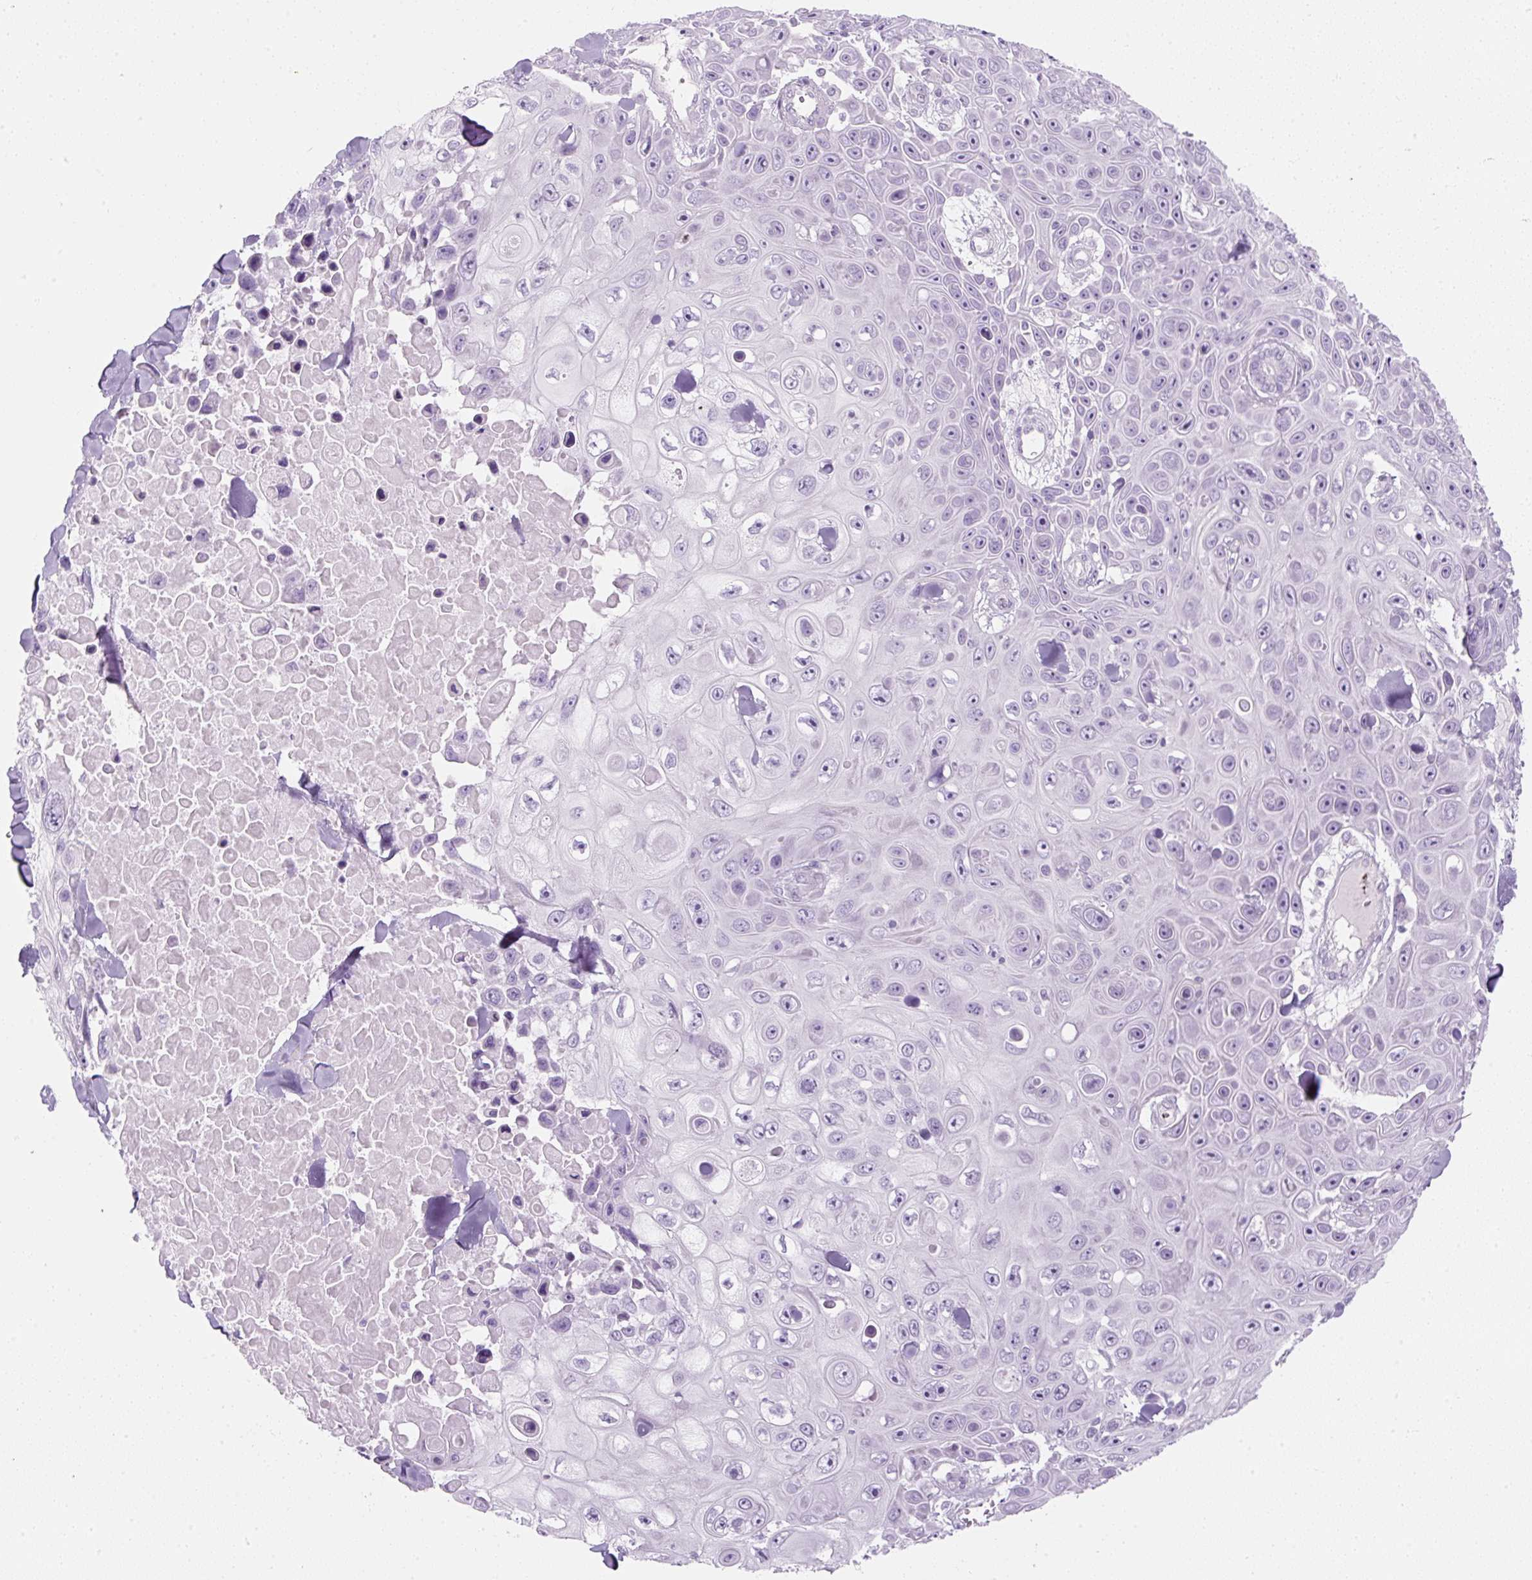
{"staining": {"intensity": "negative", "quantity": "none", "location": "none"}, "tissue": "skin cancer", "cell_type": "Tumor cells", "image_type": "cancer", "snomed": [{"axis": "morphology", "description": "Squamous cell carcinoma, NOS"}, {"axis": "topography", "description": "Skin"}], "caption": "Immunohistochemical staining of human skin cancer shows no significant expression in tumor cells. Brightfield microscopy of IHC stained with DAB (3,3'-diaminobenzidine) (brown) and hematoxylin (blue), captured at high magnification.", "gene": "PF4V1", "patient": {"sex": "male", "age": 82}}